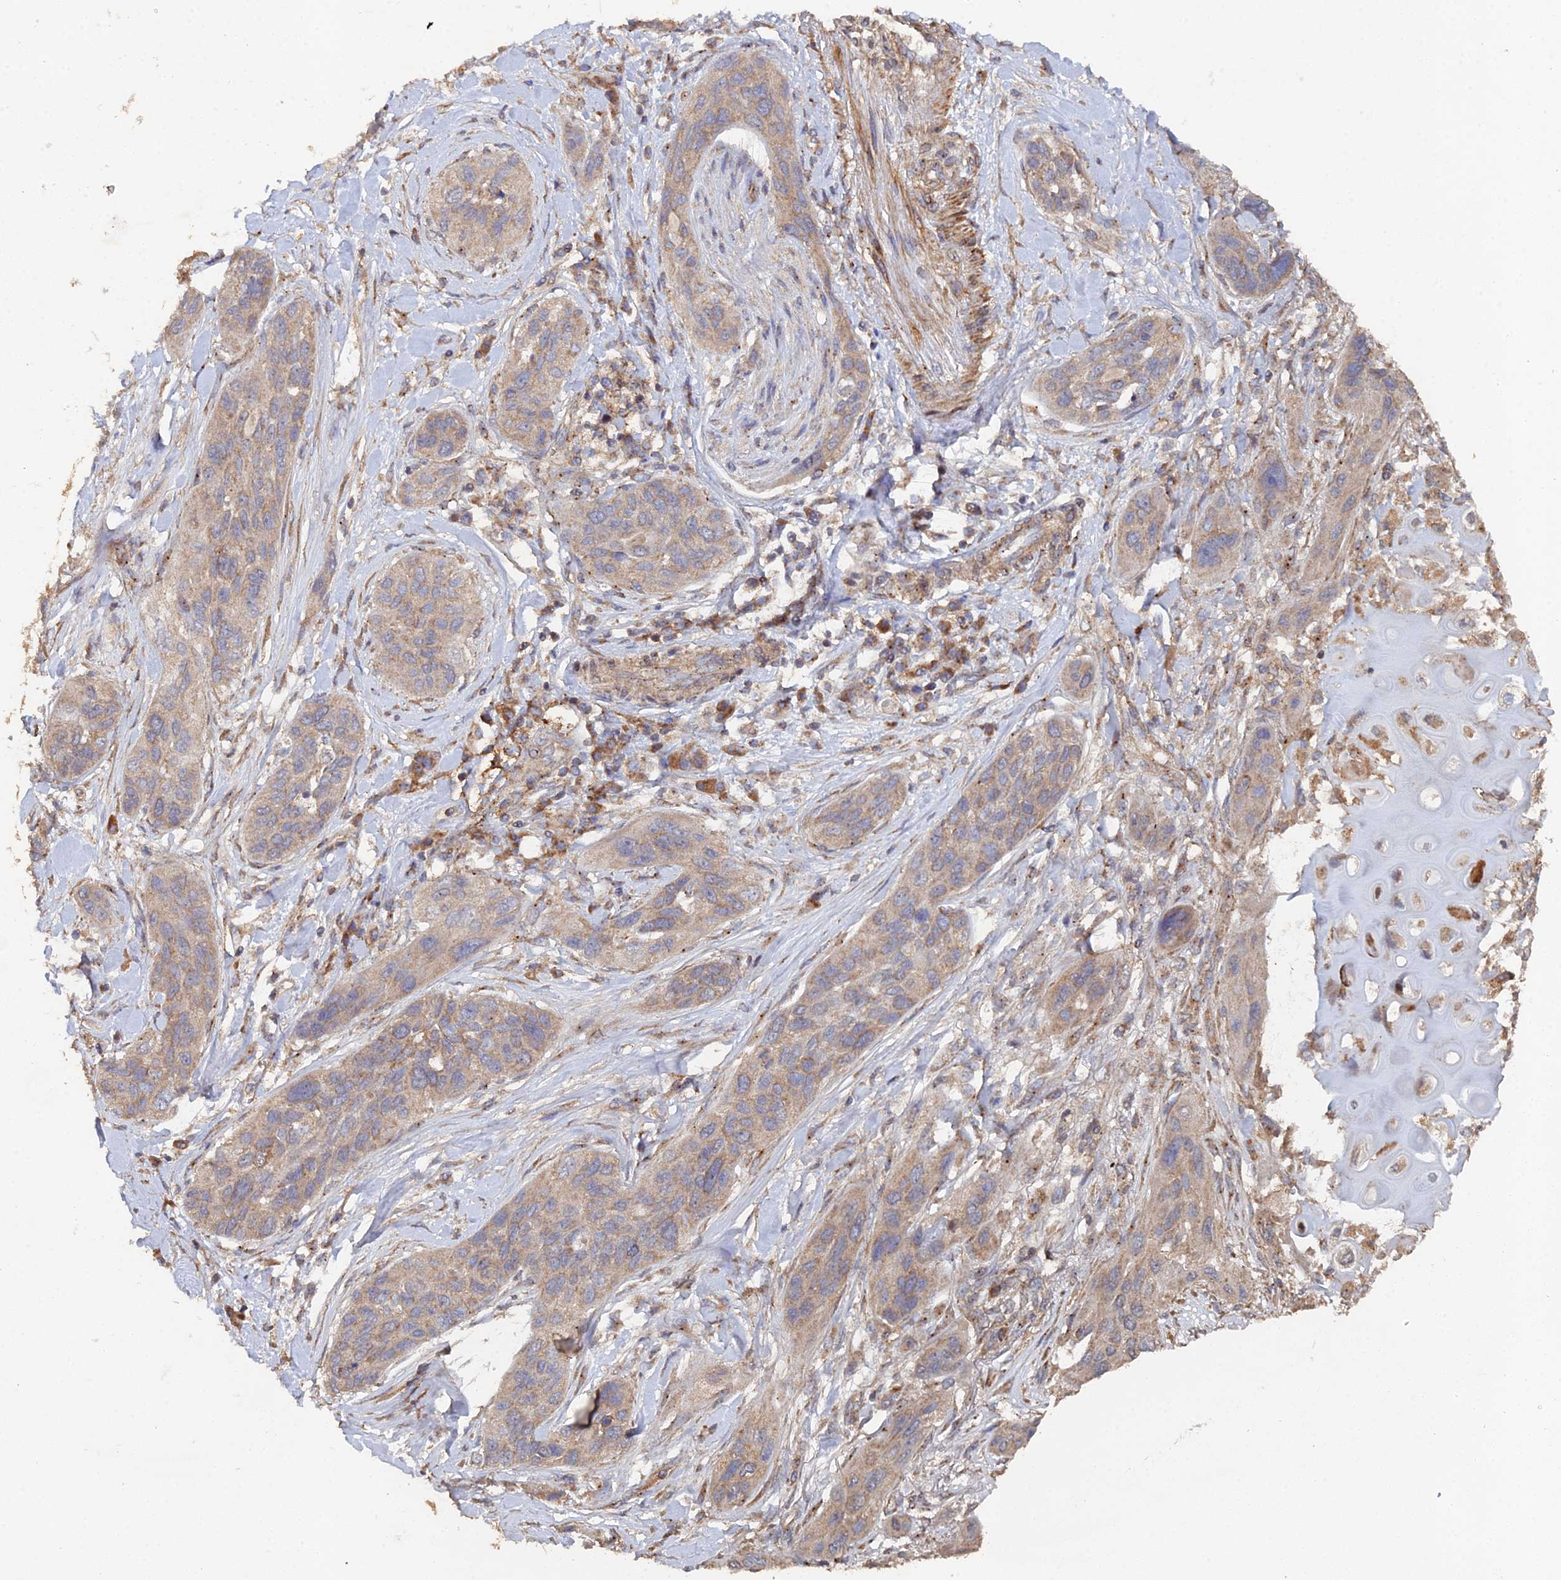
{"staining": {"intensity": "weak", "quantity": ">75%", "location": "cytoplasmic/membranous"}, "tissue": "lung cancer", "cell_type": "Tumor cells", "image_type": "cancer", "snomed": [{"axis": "morphology", "description": "Squamous cell carcinoma, NOS"}, {"axis": "topography", "description": "Lung"}], "caption": "Protein expression analysis of lung cancer (squamous cell carcinoma) reveals weak cytoplasmic/membranous expression in approximately >75% of tumor cells.", "gene": "SPANXN4", "patient": {"sex": "female", "age": 70}}